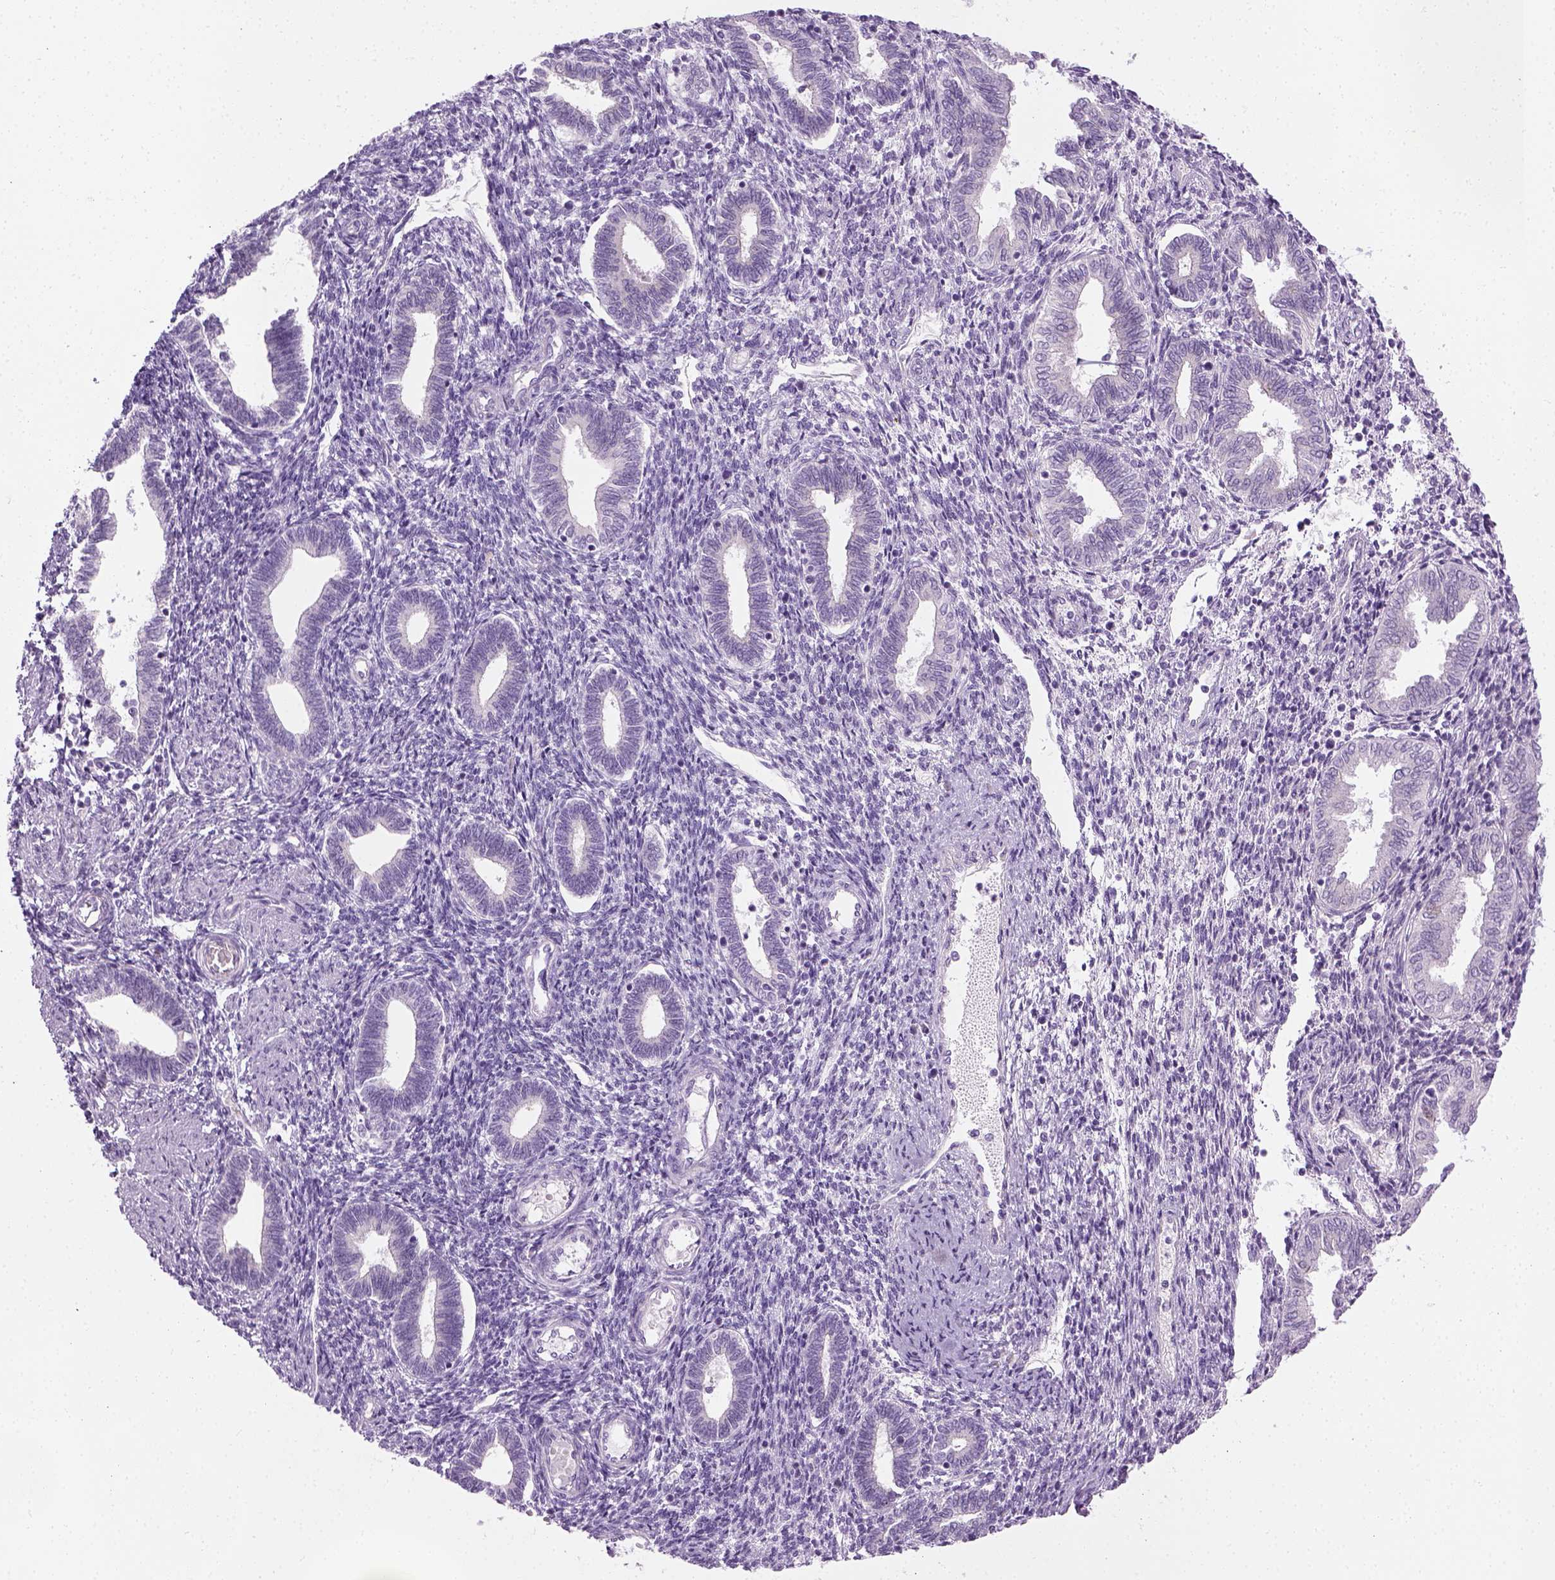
{"staining": {"intensity": "negative", "quantity": "none", "location": "none"}, "tissue": "endometrium", "cell_type": "Cells in endometrial stroma", "image_type": "normal", "snomed": [{"axis": "morphology", "description": "Normal tissue, NOS"}, {"axis": "topography", "description": "Endometrium"}], "caption": "This photomicrograph is of benign endometrium stained with immunohistochemistry (IHC) to label a protein in brown with the nuclei are counter-stained blue. There is no expression in cells in endometrial stroma.", "gene": "CIBAR2", "patient": {"sex": "female", "age": 42}}